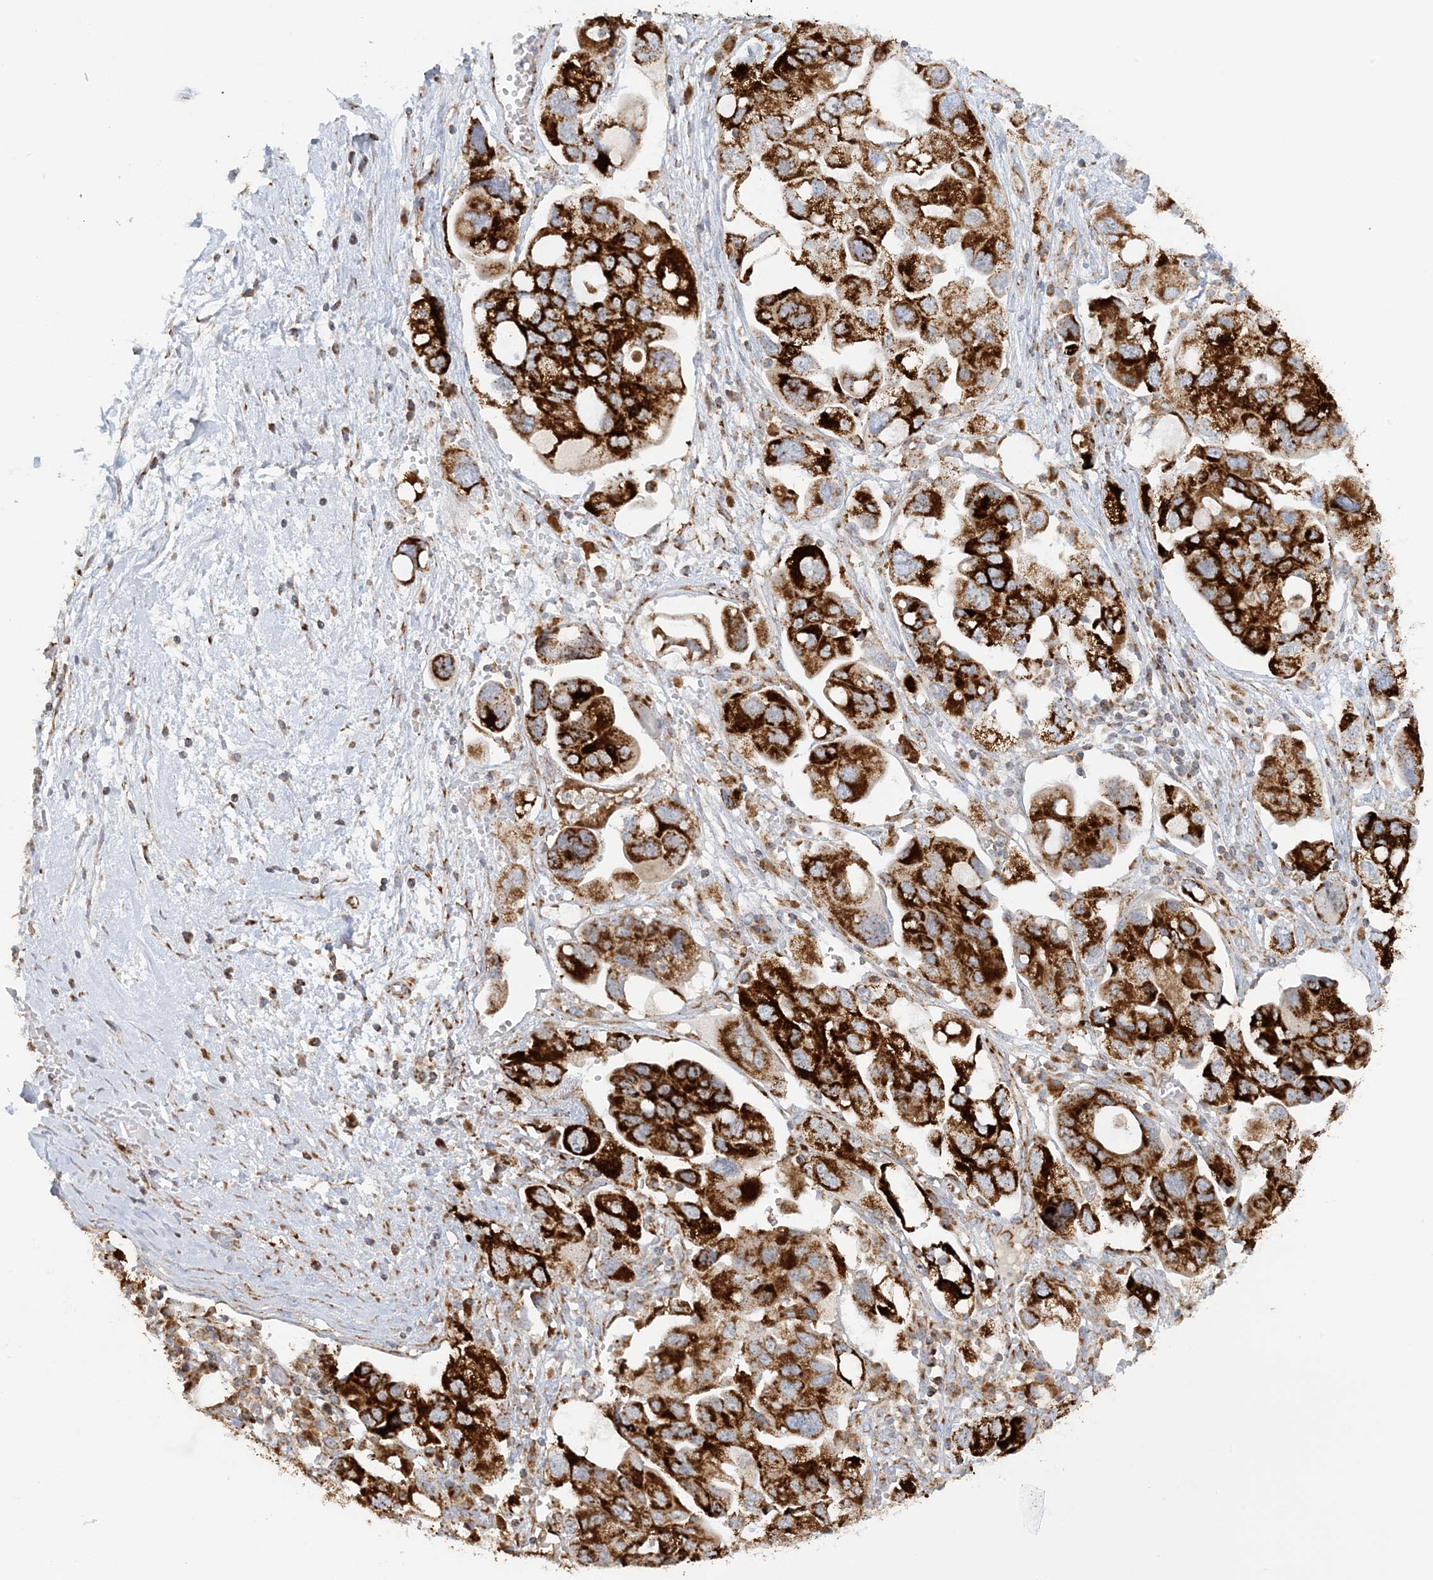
{"staining": {"intensity": "strong", "quantity": ">75%", "location": "cytoplasmic/membranous"}, "tissue": "ovarian cancer", "cell_type": "Tumor cells", "image_type": "cancer", "snomed": [{"axis": "morphology", "description": "Carcinoma, NOS"}, {"axis": "morphology", "description": "Cystadenocarcinoma, serous, NOS"}, {"axis": "topography", "description": "Ovary"}], "caption": "Serous cystadenocarcinoma (ovarian) stained with DAB (3,3'-diaminobenzidine) immunohistochemistry demonstrates high levels of strong cytoplasmic/membranous expression in about >75% of tumor cells. (IHC, brightfield microscopy, high magnification).", "gene": "COA3", "patient": {"sex": "female", "age": 69}}